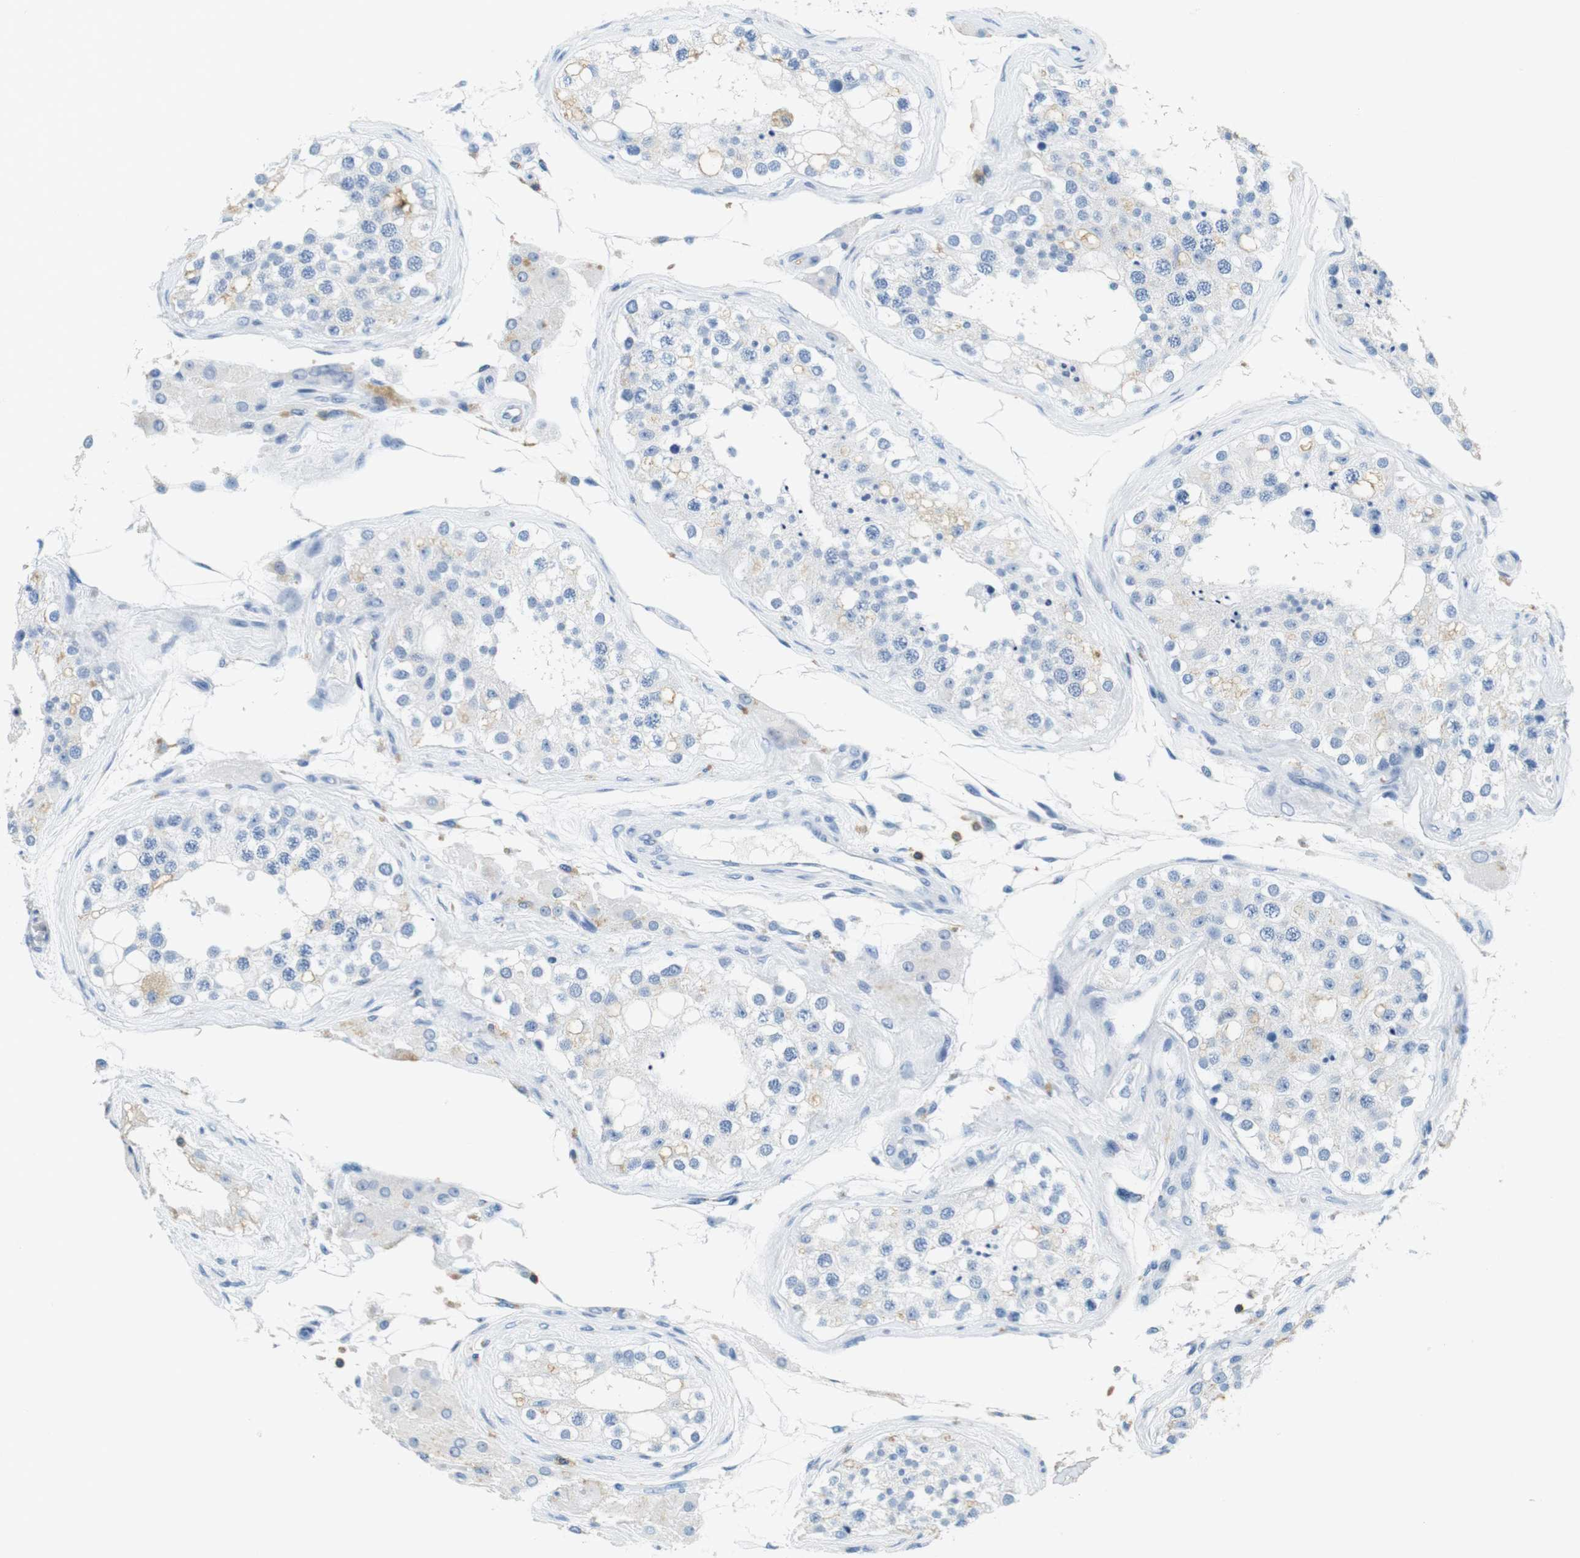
{"staining": {"intensity": "negative", "quantity": "none", "location": "none"}, "tissue": "testis", "cell_type": "Cells in seminiferous ducts", "image_type": "normal", "snomed": [{"axis": "morphology", "description": "Normal tissue, NOS"}, {"axis": "topography", "description": "Testis"}], "caption": "Histopathology image shows no significant protein staining in cells in seminiferous ducts of normal testis. (DAB (3,3'-diaminobenzidine) immunohistochemistry visualized using brightfield microscopy, high magnification).", "gene": "LAT", "patient": {"sex": "male", "age": 68}}